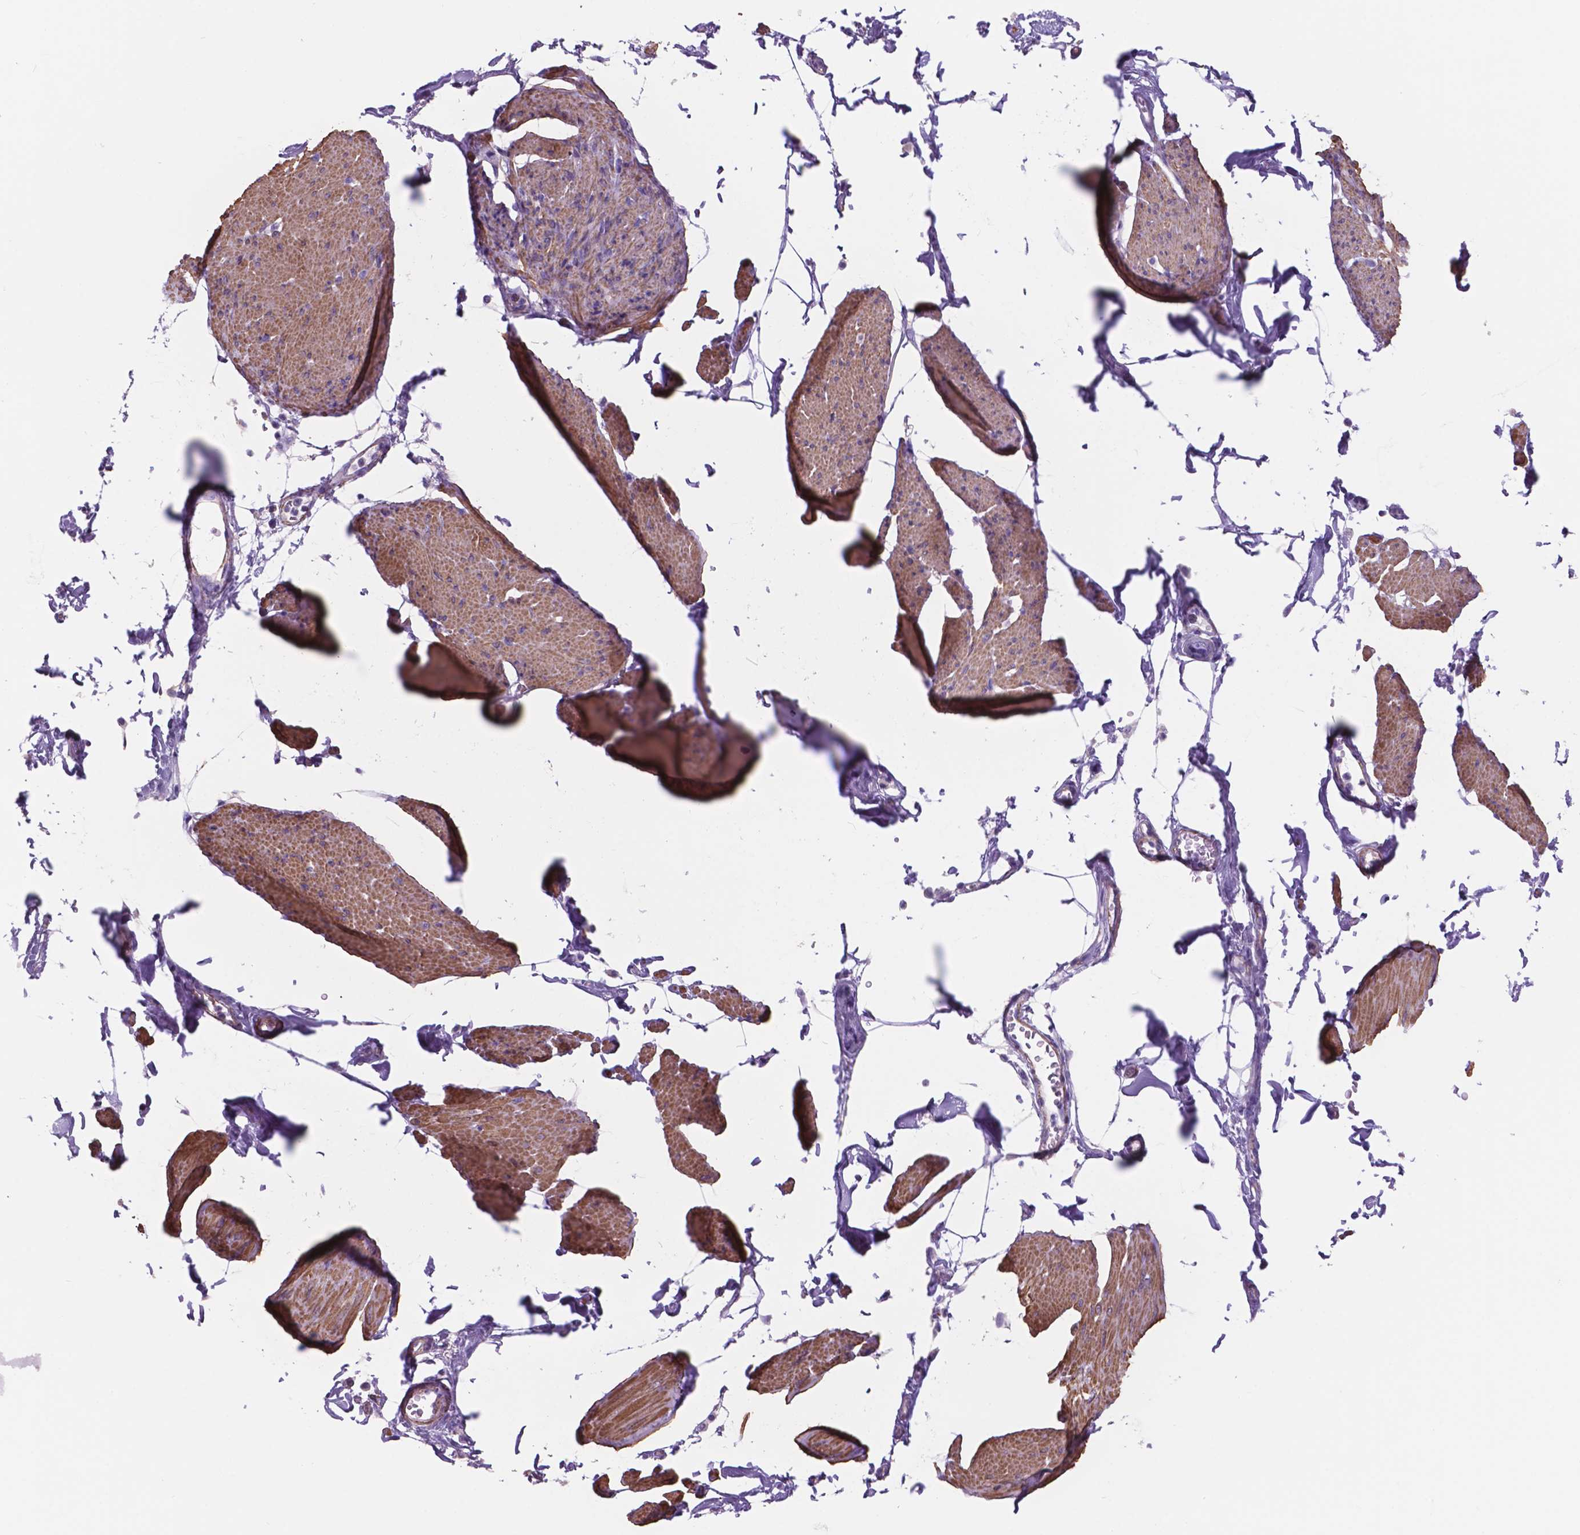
{"staining": {"intensity": "moderate", "quantity": "25%-75%", "location": "cytoplasmic/membranous"}, "tissue": "smooth muscle", "cell_type": "Smooth muscle cells", "image_type": "normal", "snomed": [{"axis": "morphology", "description": "Normal tissue, NOS"}, {"axis": "topography", "description": "Adipose tissue"}, {"axis": "topography", "description": "Smooth muscle"}, {"axis": "topography", "description": "Peripheral nerve tissue"}], "caption": "Protein staining exhibits moderate cytoplasmic/membranous expression in approximately 25%-75% of smooth muscle cells in normal smooth muscle. (DAB (3,3'-diaminobenzidine) IHC, brown staining for protein, blue staining for nuclei).", "gene": "TOR2A", "patient": {"sex": "male", "age": 83}}